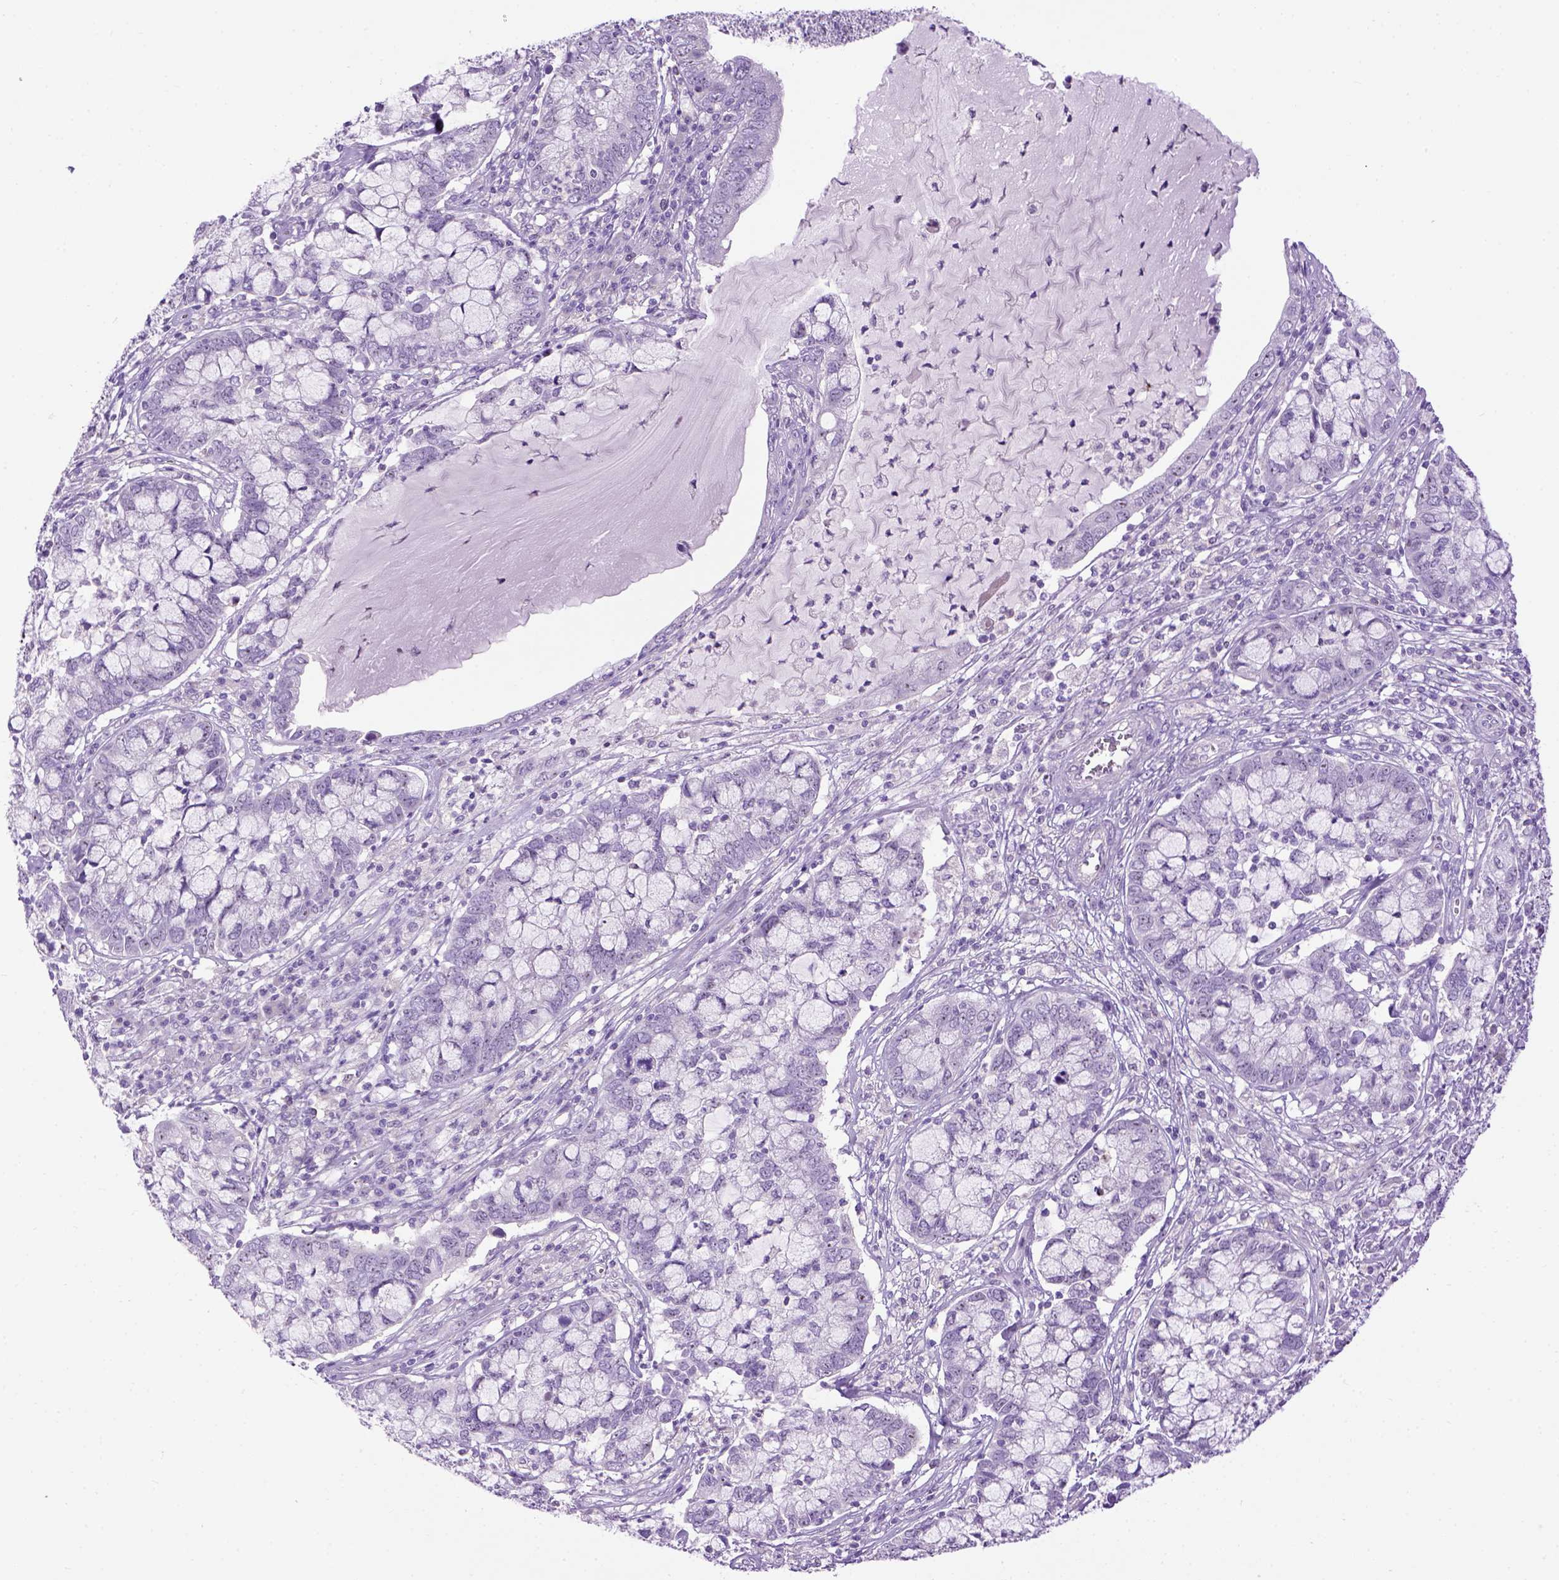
{"staining": {"intensity": "negative", "quantity": "none", "location": "none"}, "tissue": "cervical cancer", "cell_type": "Tumor cells", "image_type": "cancer", "snomed": [{"axis": "morphology", "description": "Adenocarcinoma, NOS"}, {"axis": "topography", "description": "Cervix"}], "caption": "DAB (3,3'-diaminobenzidine) immunohistochemical staining of human adenocarcinoma (cervical) reveals no significant expression in tumor cells. (DAB IHC visualized using brightfield microscopy, high magnification).", "gene": "UTP4", "patient": {"sex": "female", "age": 40}}